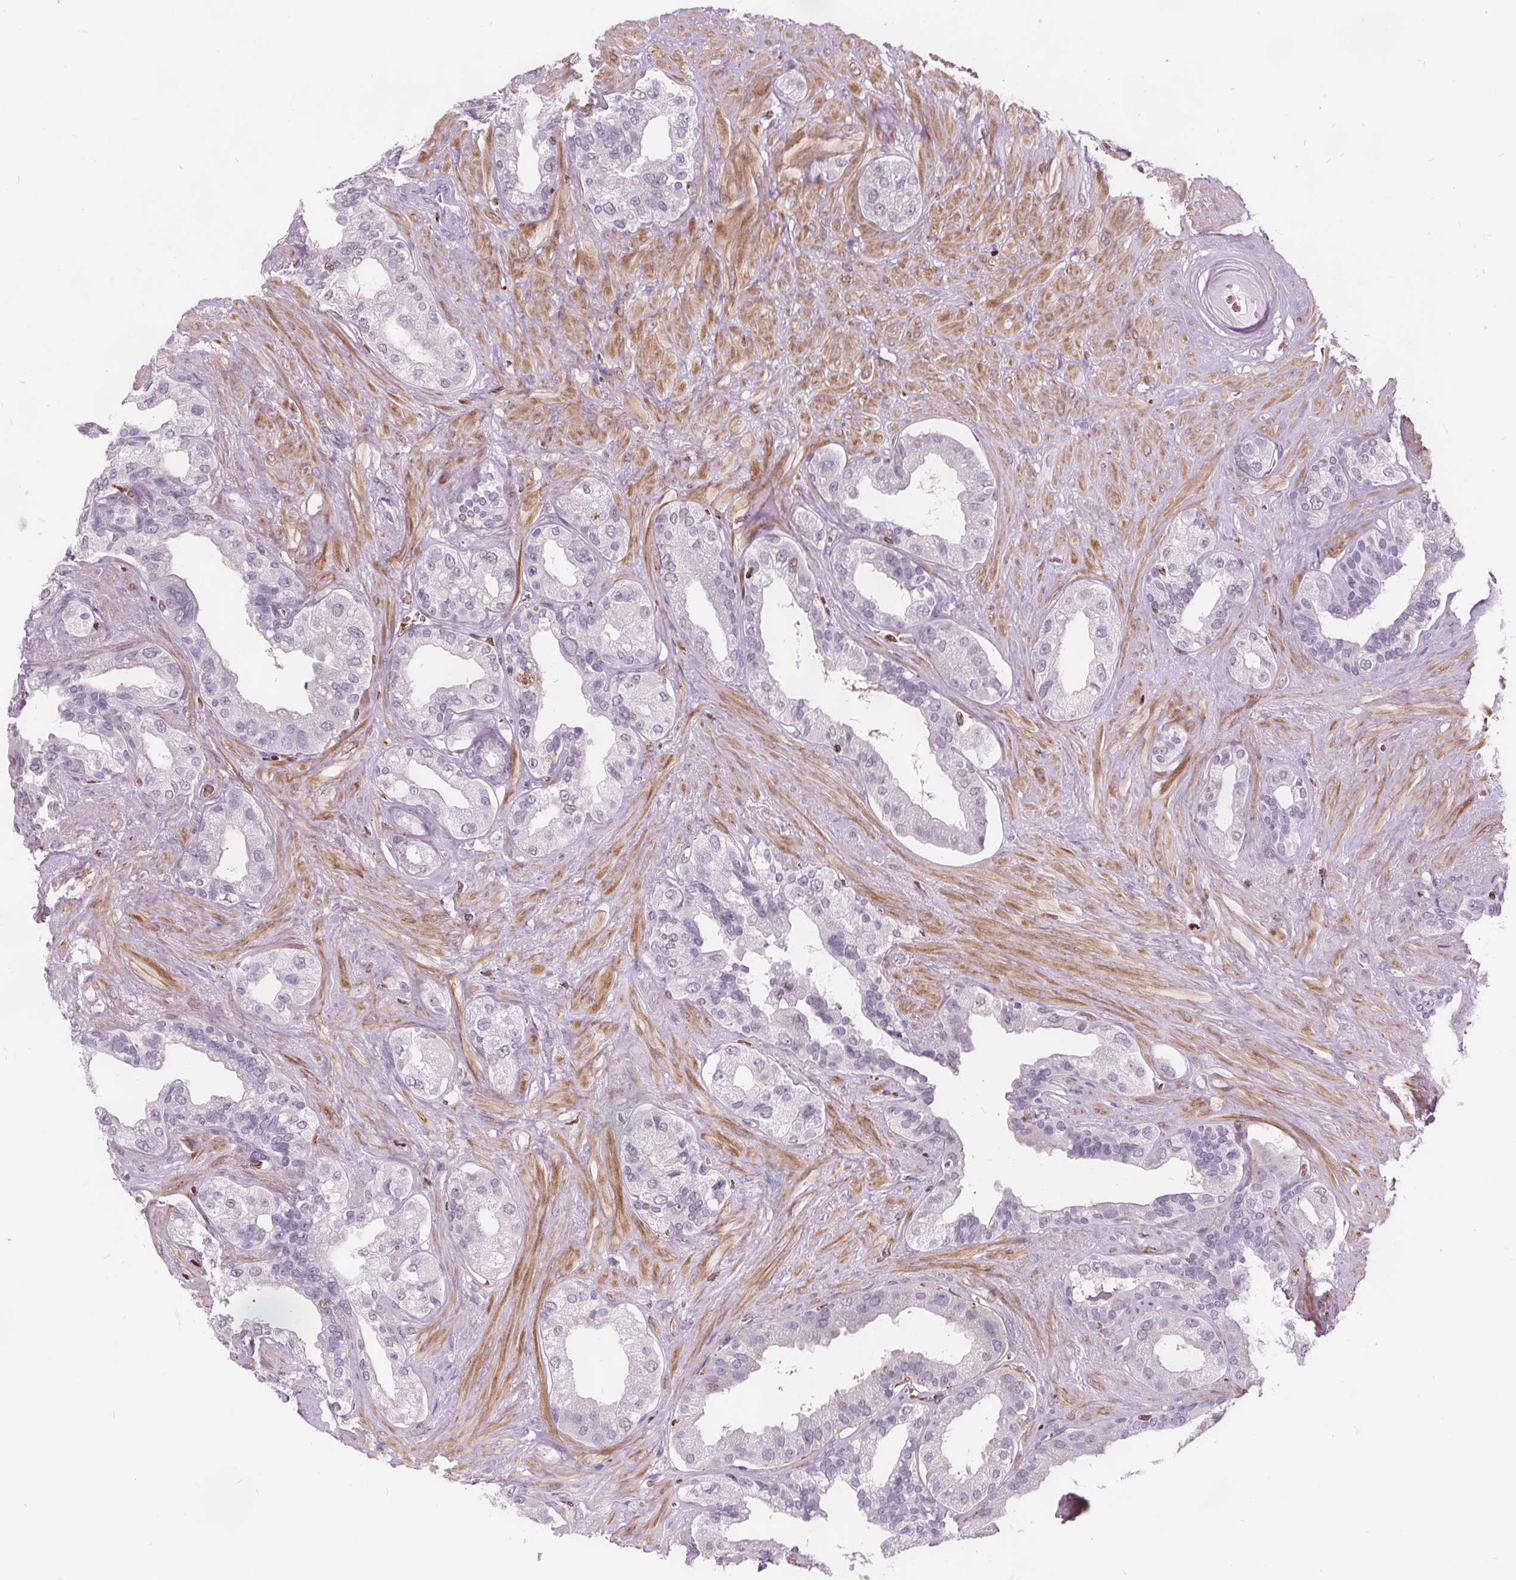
{"staining": {"intensity": "negative", "quantity": "none", "location": "none"}, "tissue": "seminal vesicle", "cell_type": "Glandular cells", "image_type": "normal", "snomed": [{"axis": "morphology", "description": "Normal tissue, NOS"}, {"axis": "topography", "description": "Seminal veicle"}, {"axis": "topography", "description": "Peripheral nerve tissue"}], "caption": "Immunohistochemistry histopathology image of normal seminal vesicle: seminal vesicle stained with DAB (3,3'-diaminobenzidine) exhibits no significant protein expression in glandular cells.", "gene": "ISLR2", "patient": {"sex": "male", "age": 76}}